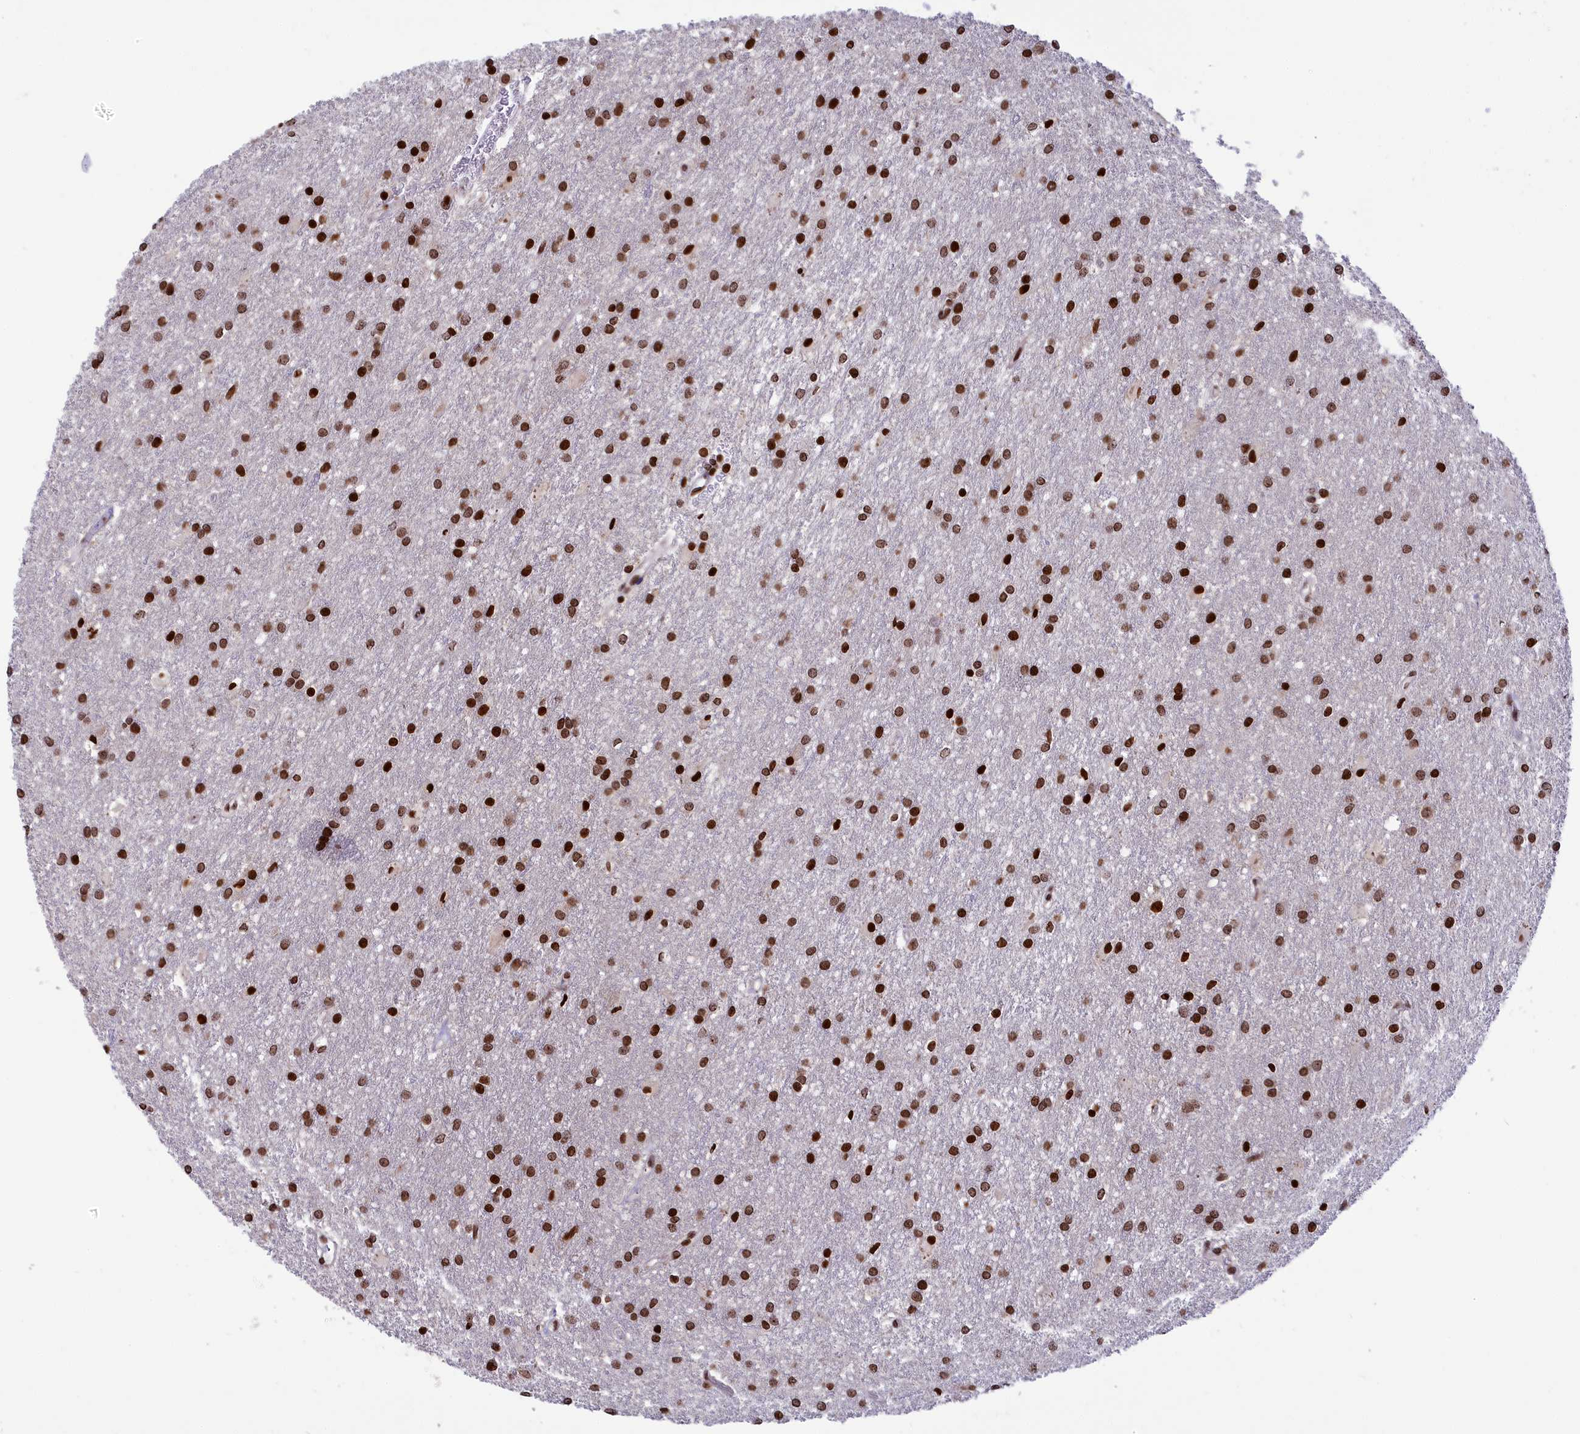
{"staining": {"intensity": "strong", "quantity": ">75%", "location": "nuclear"}, "tissue": "glioma", "cell_type": "Tumor cells", "image_type": "cancer", "snomed": [{"axis": "morphology", "description": "Glioma, malignant, High grade"}, {"axis": "topography", "description": "Brain"}], "caption": "Immunohistochemistry (IHC) (DAB (3,3'-diaminobenzidine)) staining of human glioma shows strong nuclear protein staining in about >75% of tumor cells.", "gene": "TET2", "patient": {"sex": "female", "age": 50}}